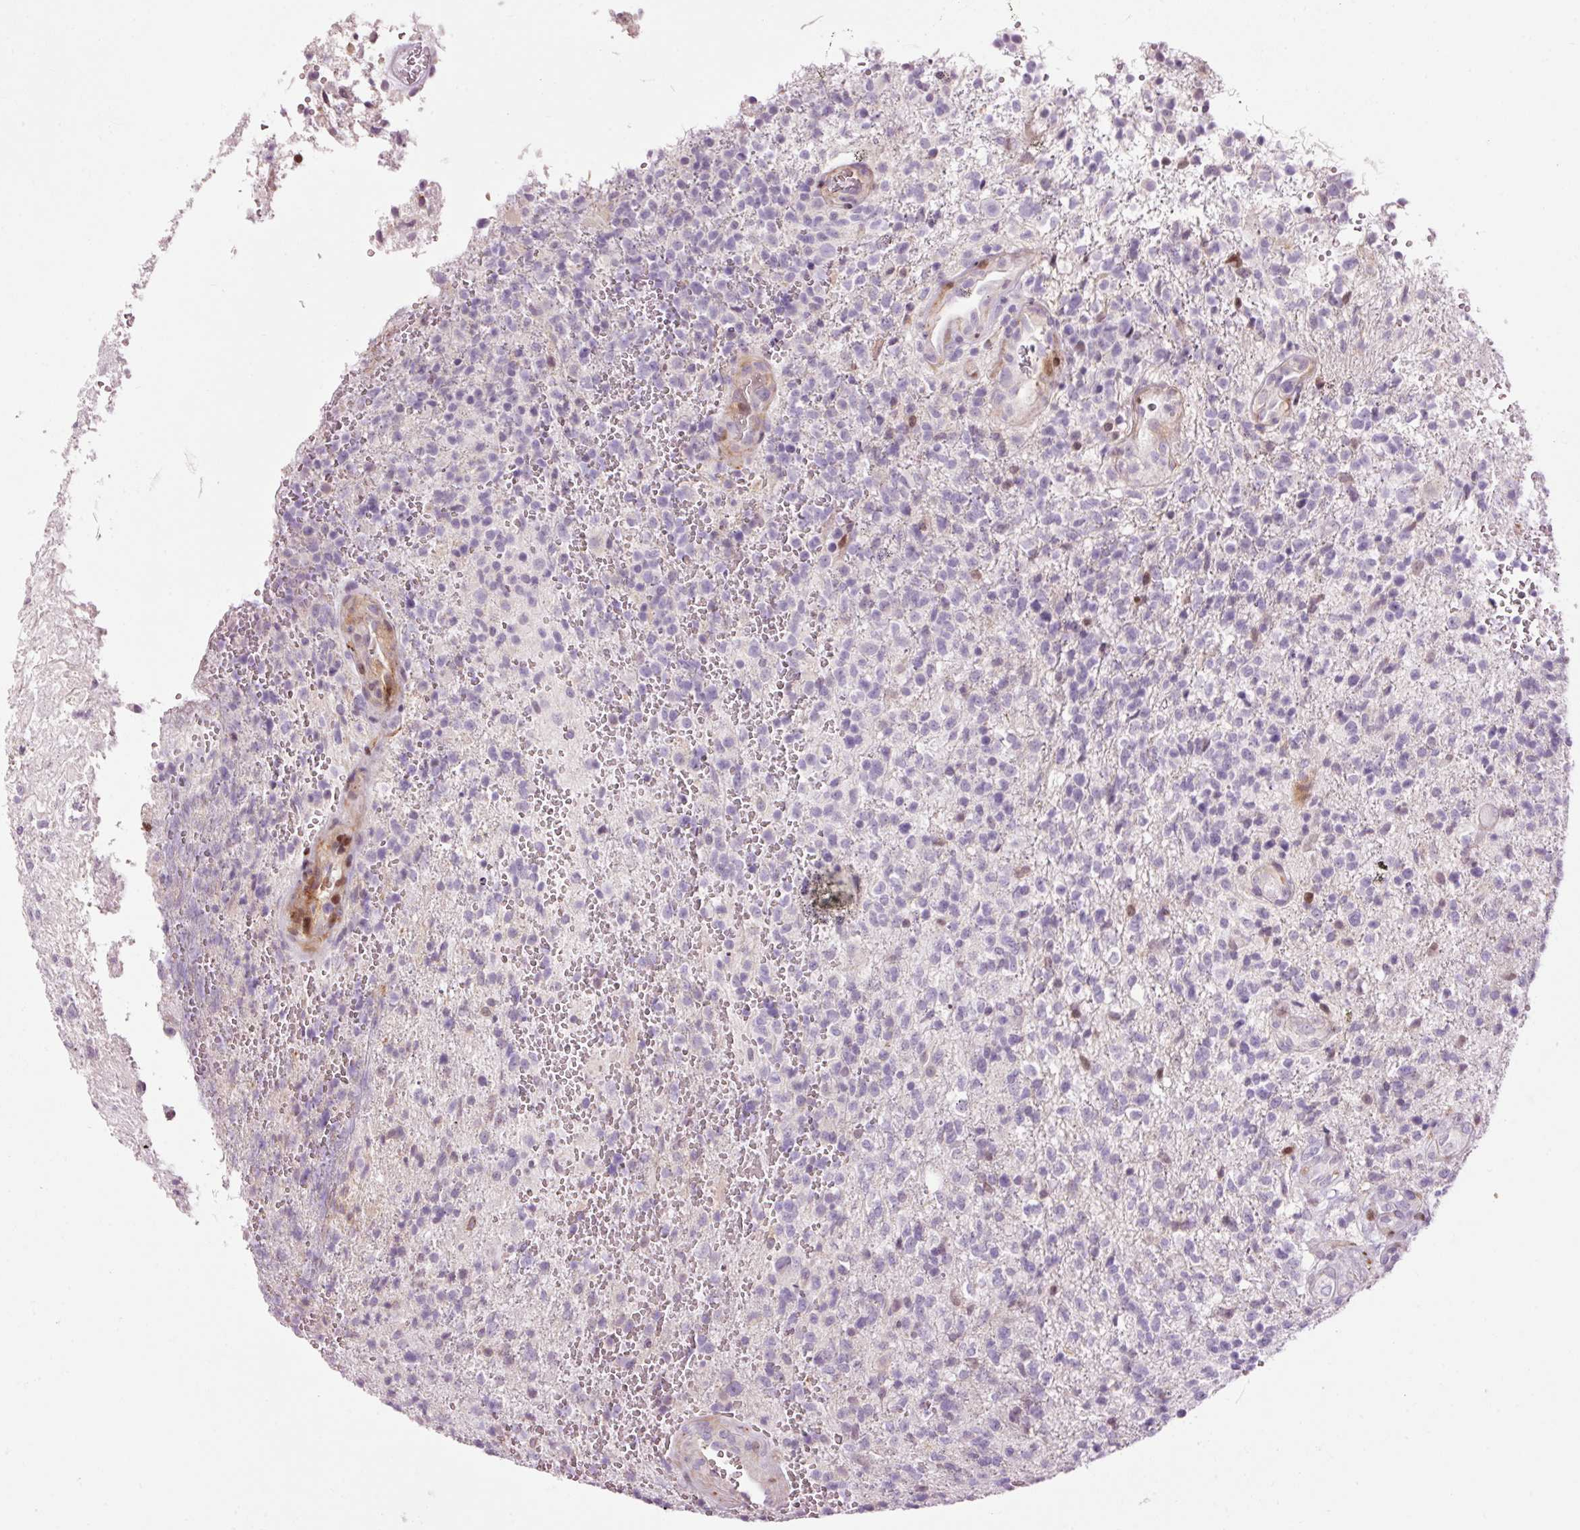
{"staining": {"intensity": "negative", "quantity": "none", "location": "none"}, "tissue": "glioma", "cell_type": "Tumor cells", "image_type": "cancer", "snomed": [{"axis": "morphology", "description": "Glioma, malignant, High grade"}, {"axis": "topography", "description": "Brain"}], "caption": "Protein analysis of malignant glioma (high-grade) exhibits no significant expression in tumor cells.", "gene": "ANKRD20A1", "patient": {"sex": "male", "age": 56}}